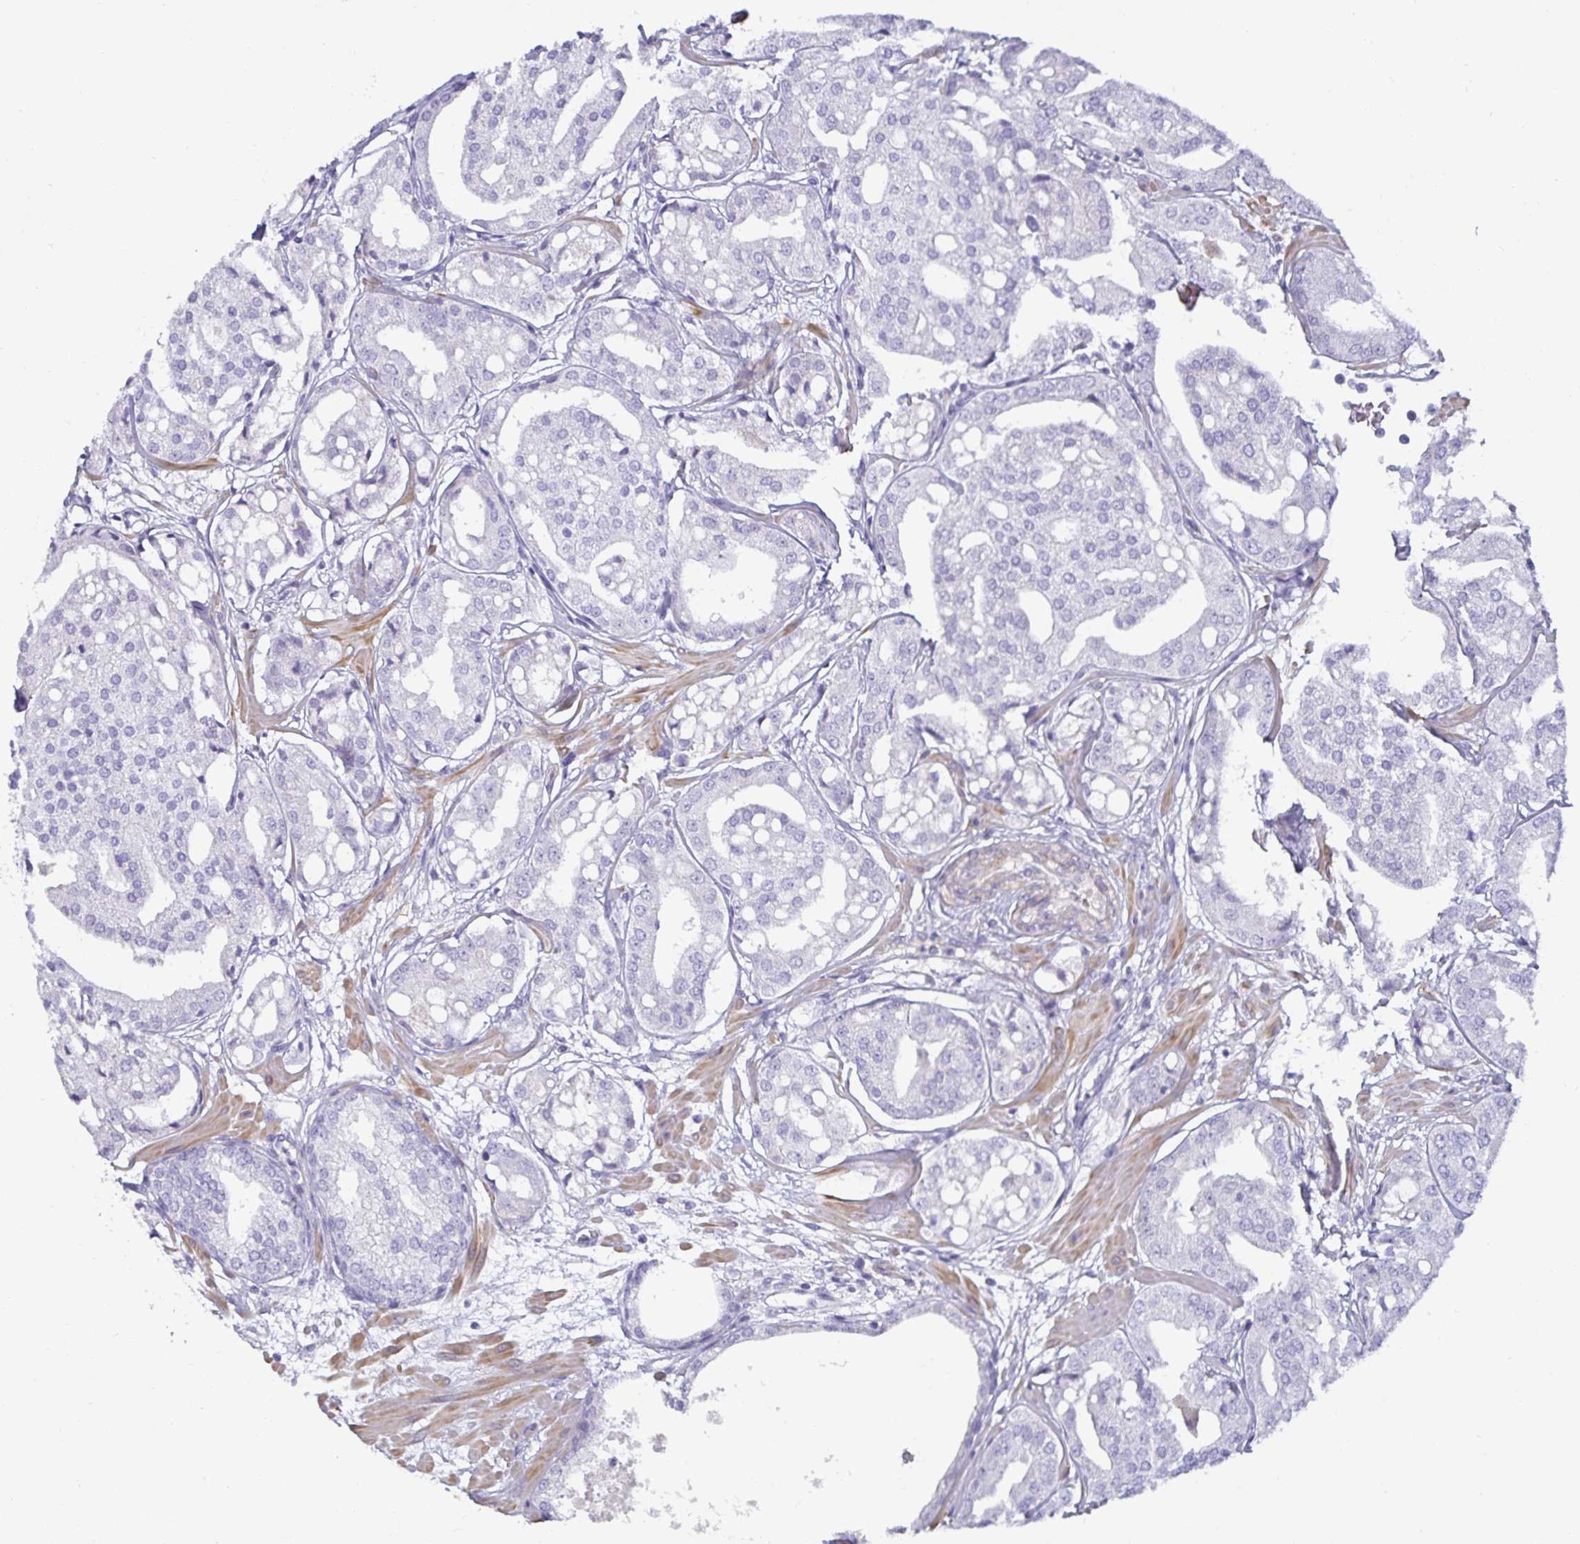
{"staining": {"intensity": "negative", "quantity": "none", "location": "none"}, "tissue": "renal cancer", "cell_type": "Tumor cells", "image_type": "cancer", "snomed": [{"axis": "morphology", "description": "Adenocarcinoma, NOS"}, {"axis": "topography", "description": "Urinary bladder"}], "caption": "There is no significant expression in tumor cells of adenocarcinoma (renal).", "gene": "SPAG4", "patient": {"sex": "male", "age": 61}}